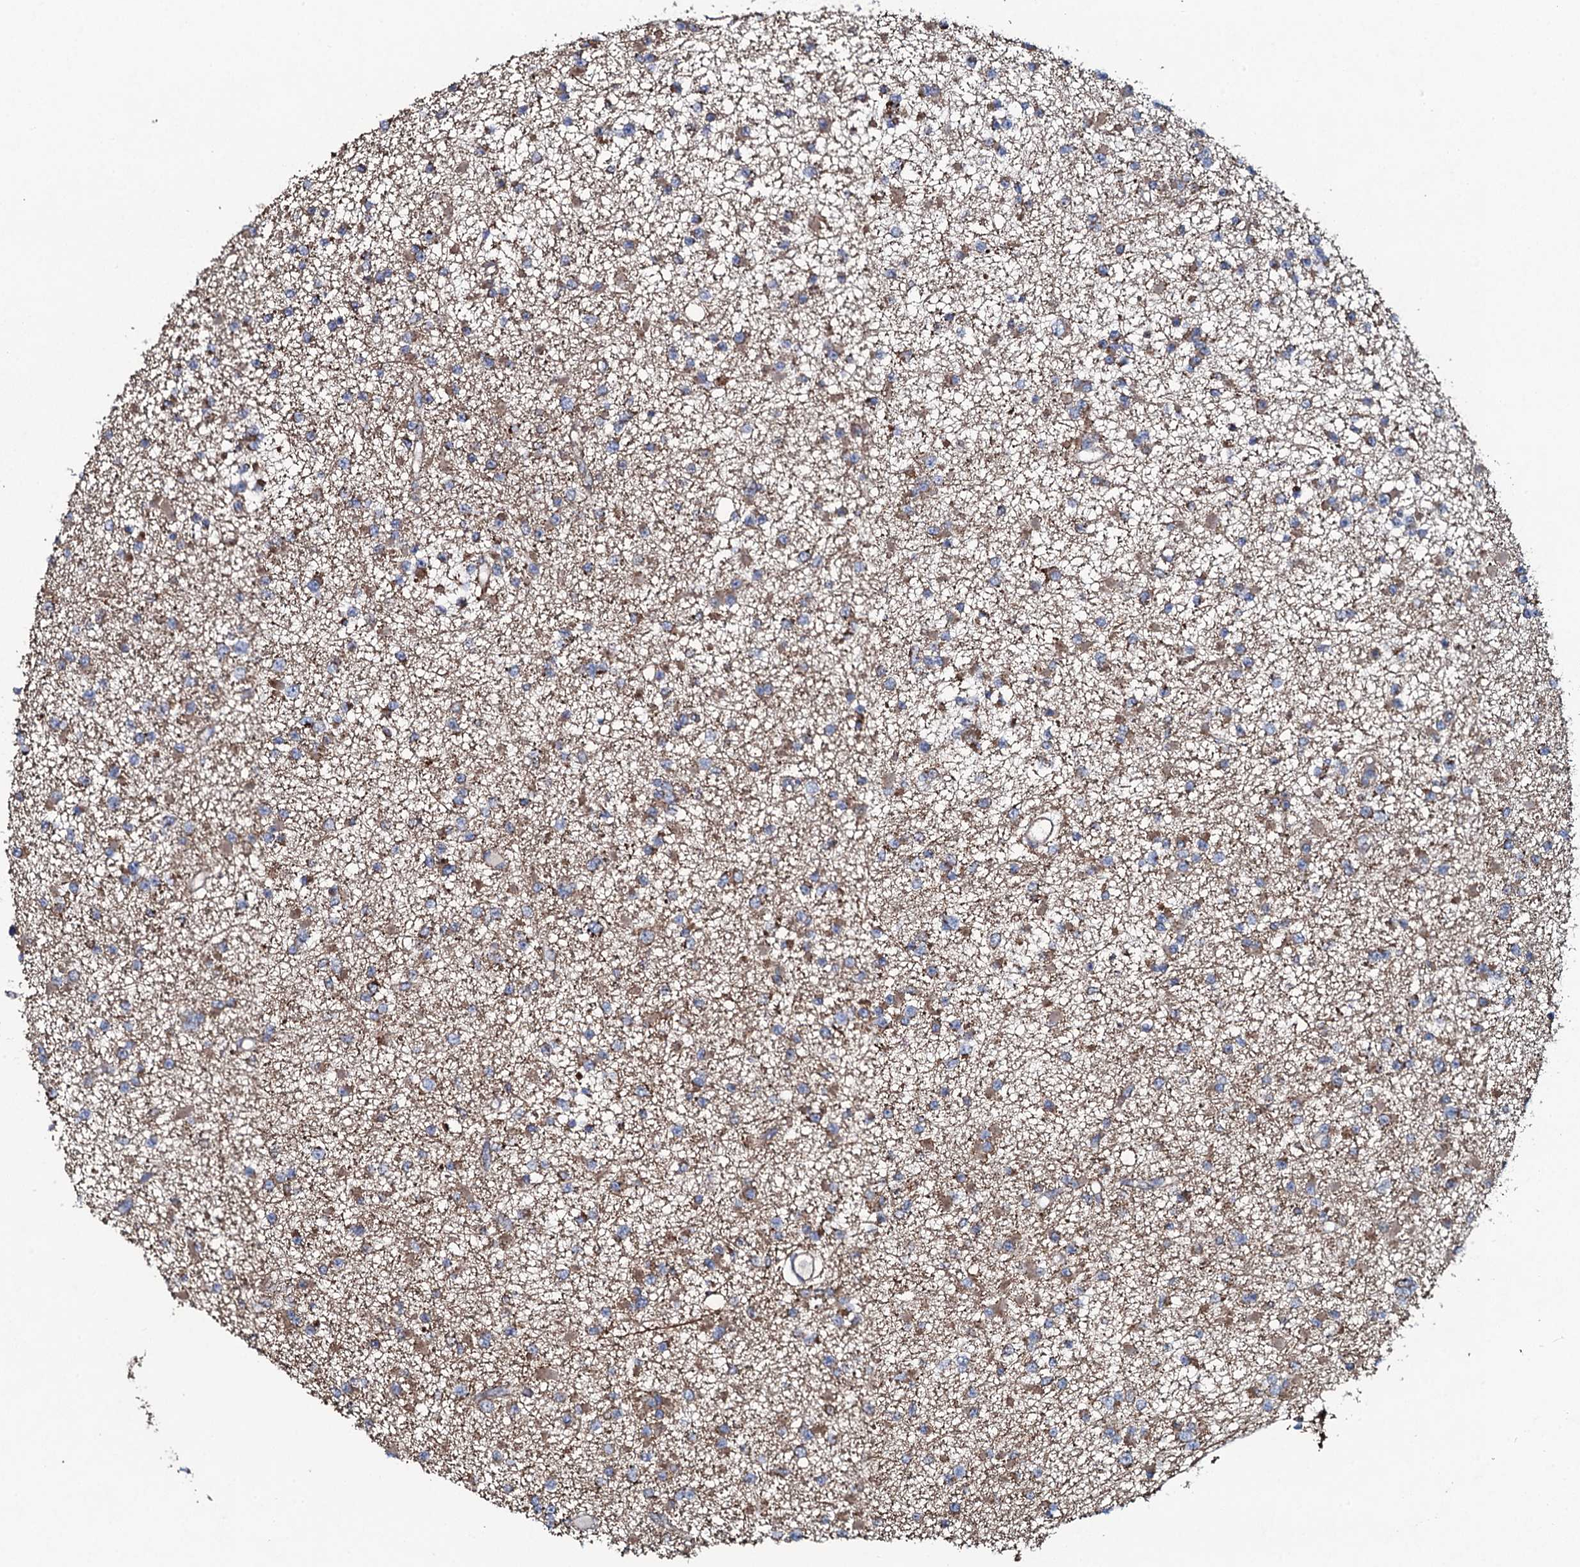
{"staining": {"intensity": "moderate", "quantity": ">75%", "location": "cytoplasmic/membranous"}, "tissue": "glioma", "cell_type": "Tumor cells", "image_type": "cancer", "snomed": [{"axis": "morphology", "description": "Glioma, malignant, Low grade"}, {"axis": "topography", "description": "Brain"}], "caption": "Glioma stained for a protein shows moderate cytoplasmic/membranous positivity in tumor cells.", "gene": "EVC2", "patient": {"sex": "female", "age": 22}}